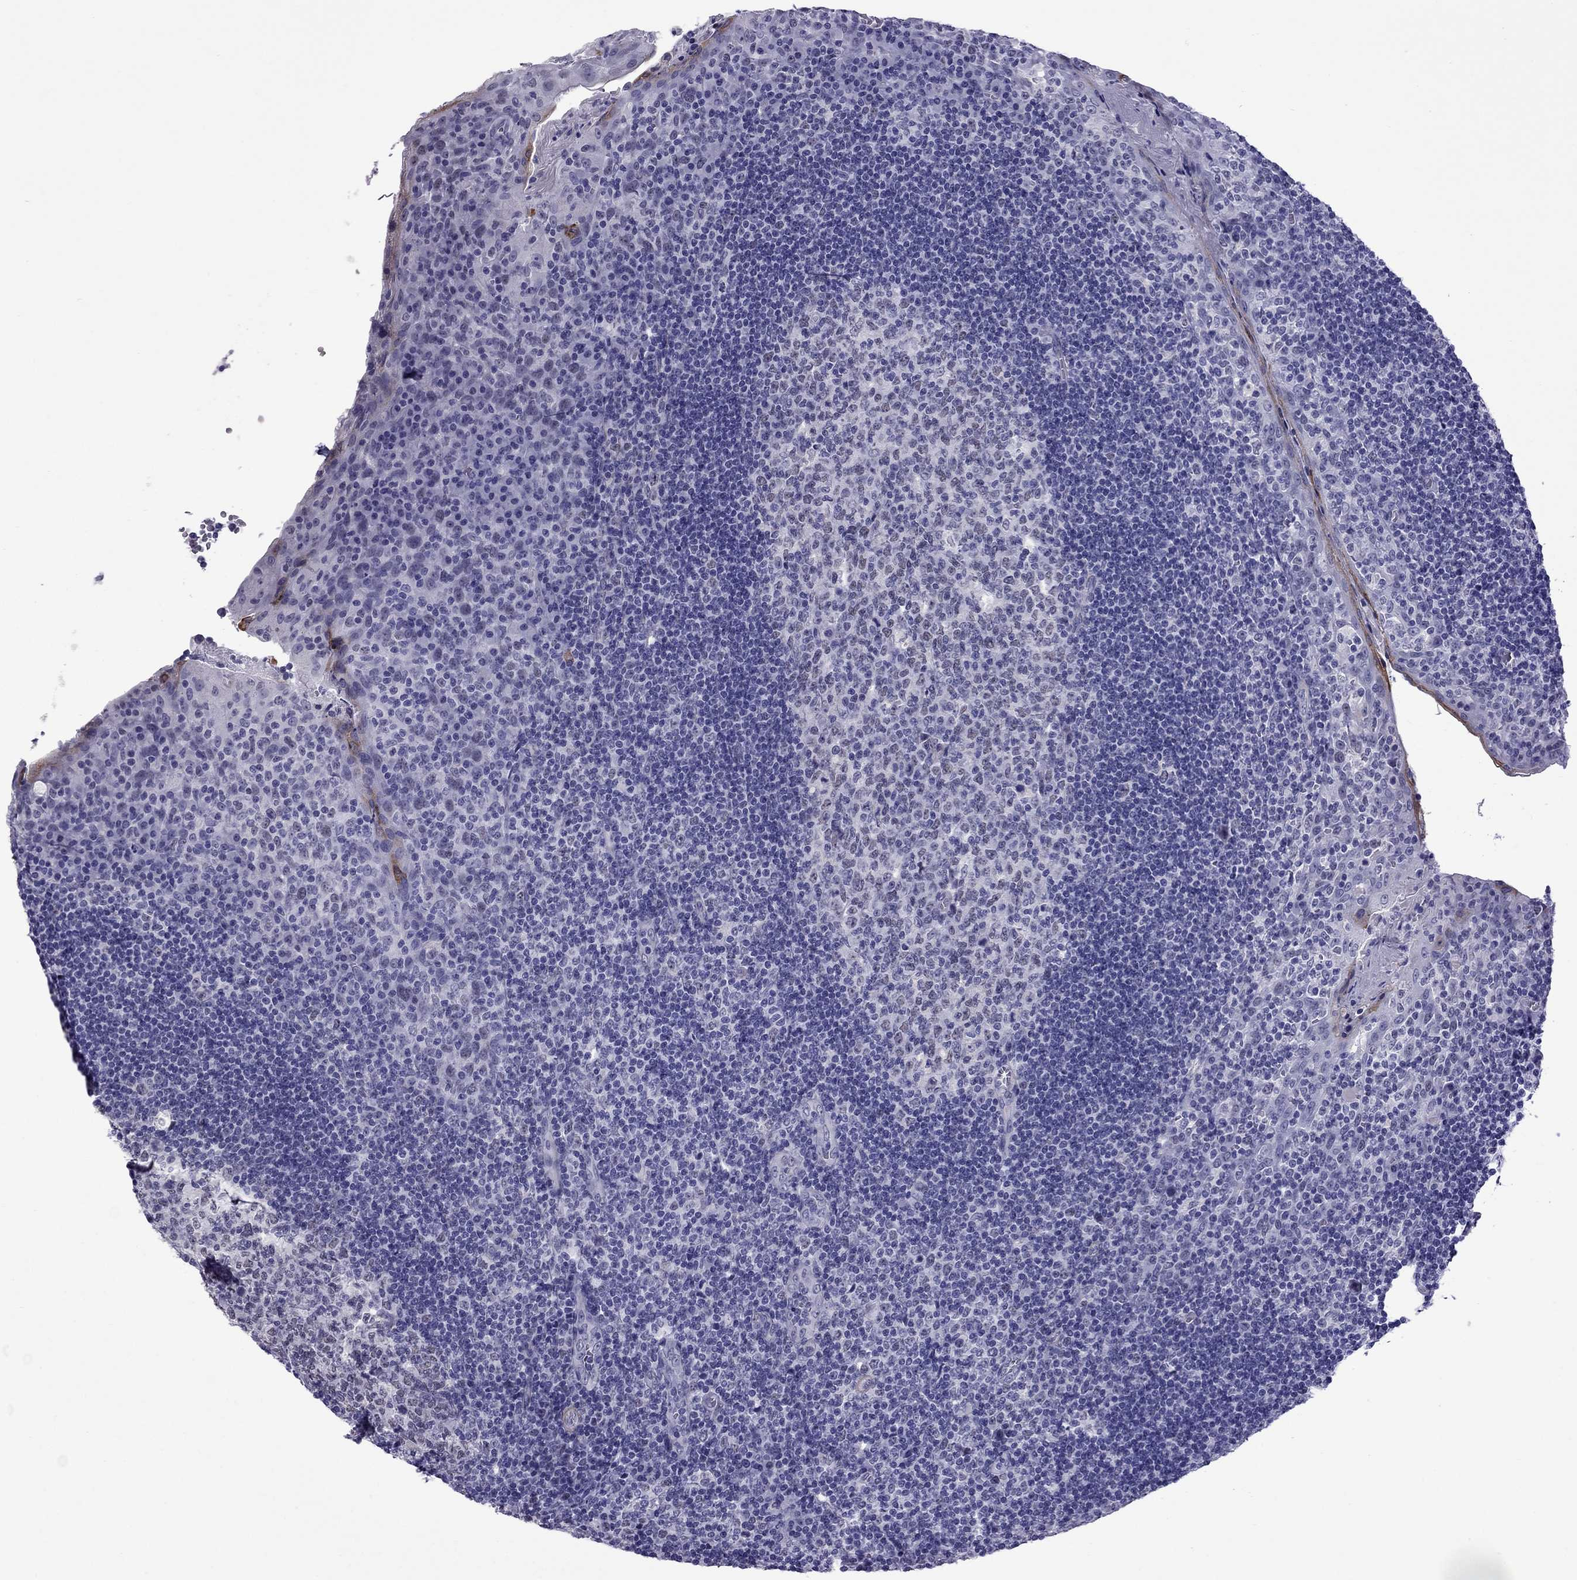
{"staining": {"intensity": "negative", "quantity": "none", "location": "none"}, "tissue": "tonsil", "cell_type": "Germinal center cells", "image_type": "normal", "snomed": [{"axis": "morphology", "description": "Normal tissue, NOS"}, {"axis": "topography", "description": "Tonsil"}], "caption": "The image exhibits no significant positivity in germinal center cells of tonsil.", "gene": "CHRNA5", "patient": {"sex": "male", "age": 17}}